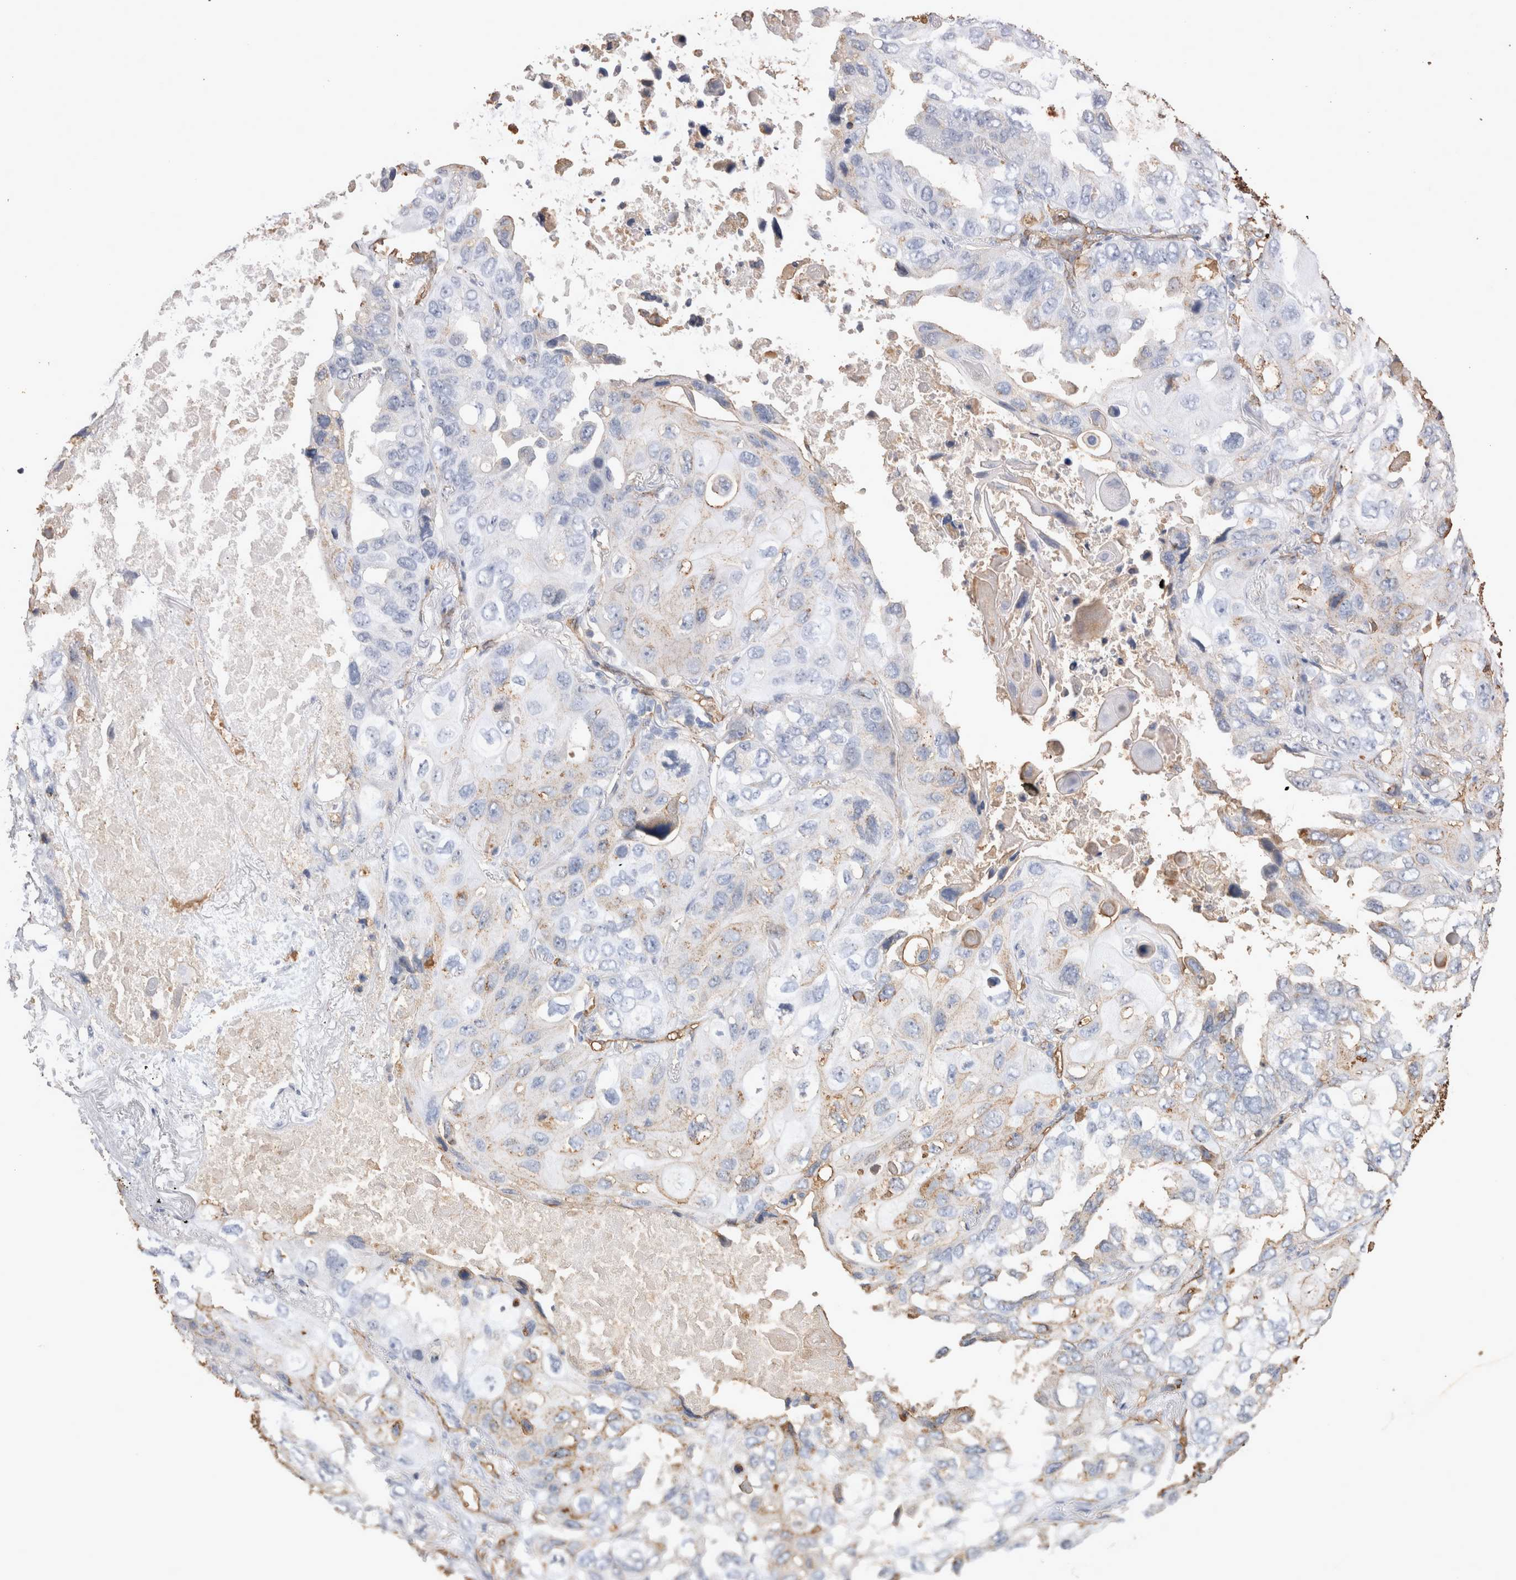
{"staining": {"intensity": "negative", "quantity": "none", "location": "none"}, "tissue": "lung cancer", "cell_type": "Tumor cells", "image_type": "cancer", "snomed": [{"axis": "morphology", "description": "Squamous cell carcinoma, NOS"}, {"axis": "topography", "description": "Lung"}], "caption": "This photomicrograph is of lung cancer (squamous cell carcinoma) stained with immunohistochemistry to label a protein in brown with the nuclei are counter-stained blue. There is no staining in tumor cells.", "gene": "IL17RC", "patient": {"sex": "female", "age": 73}}